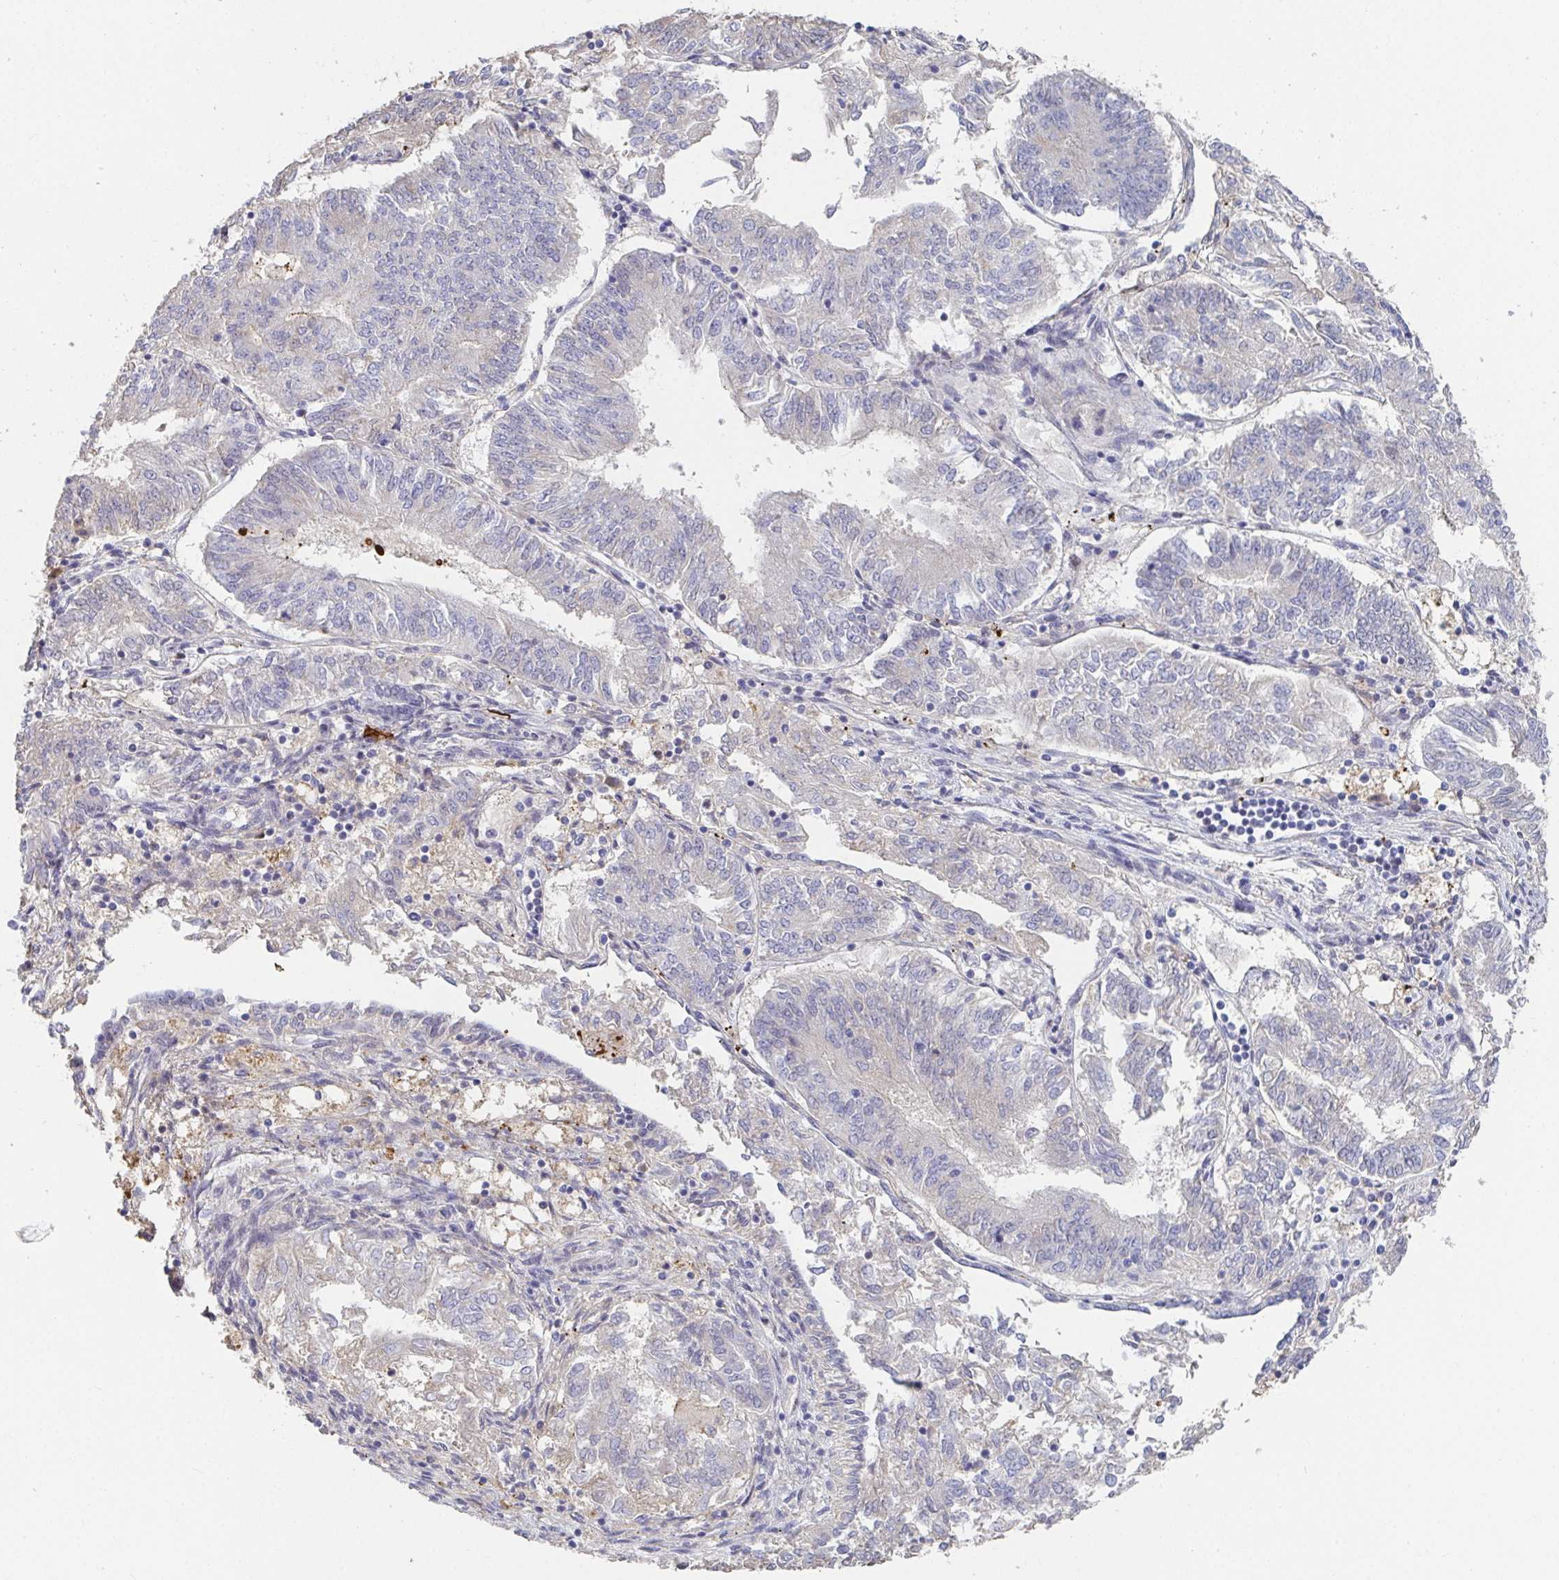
{"staining": {"intensity": "negative", "quantity": "none", "location": "none"}, "tissue": "endometrial cancer", "cell_type": "Tumor cells", "image_type": "cancer", "snomed": [{"axis": "morphology", "description": "Adenocarcinoma, NOS"}, {"axis": "topography", "description": "Endometrium"}], "caption": "Immunohistochemistry micrograph of neoplastic tissue: endometrial cancer (adenocarcinoma) stained with DAB (3,3'-diaminobenzidine) shows no significant protein expression in tumor cells.", "gene": "ANO5", "patient": {"sex": "female", "age": 58}}